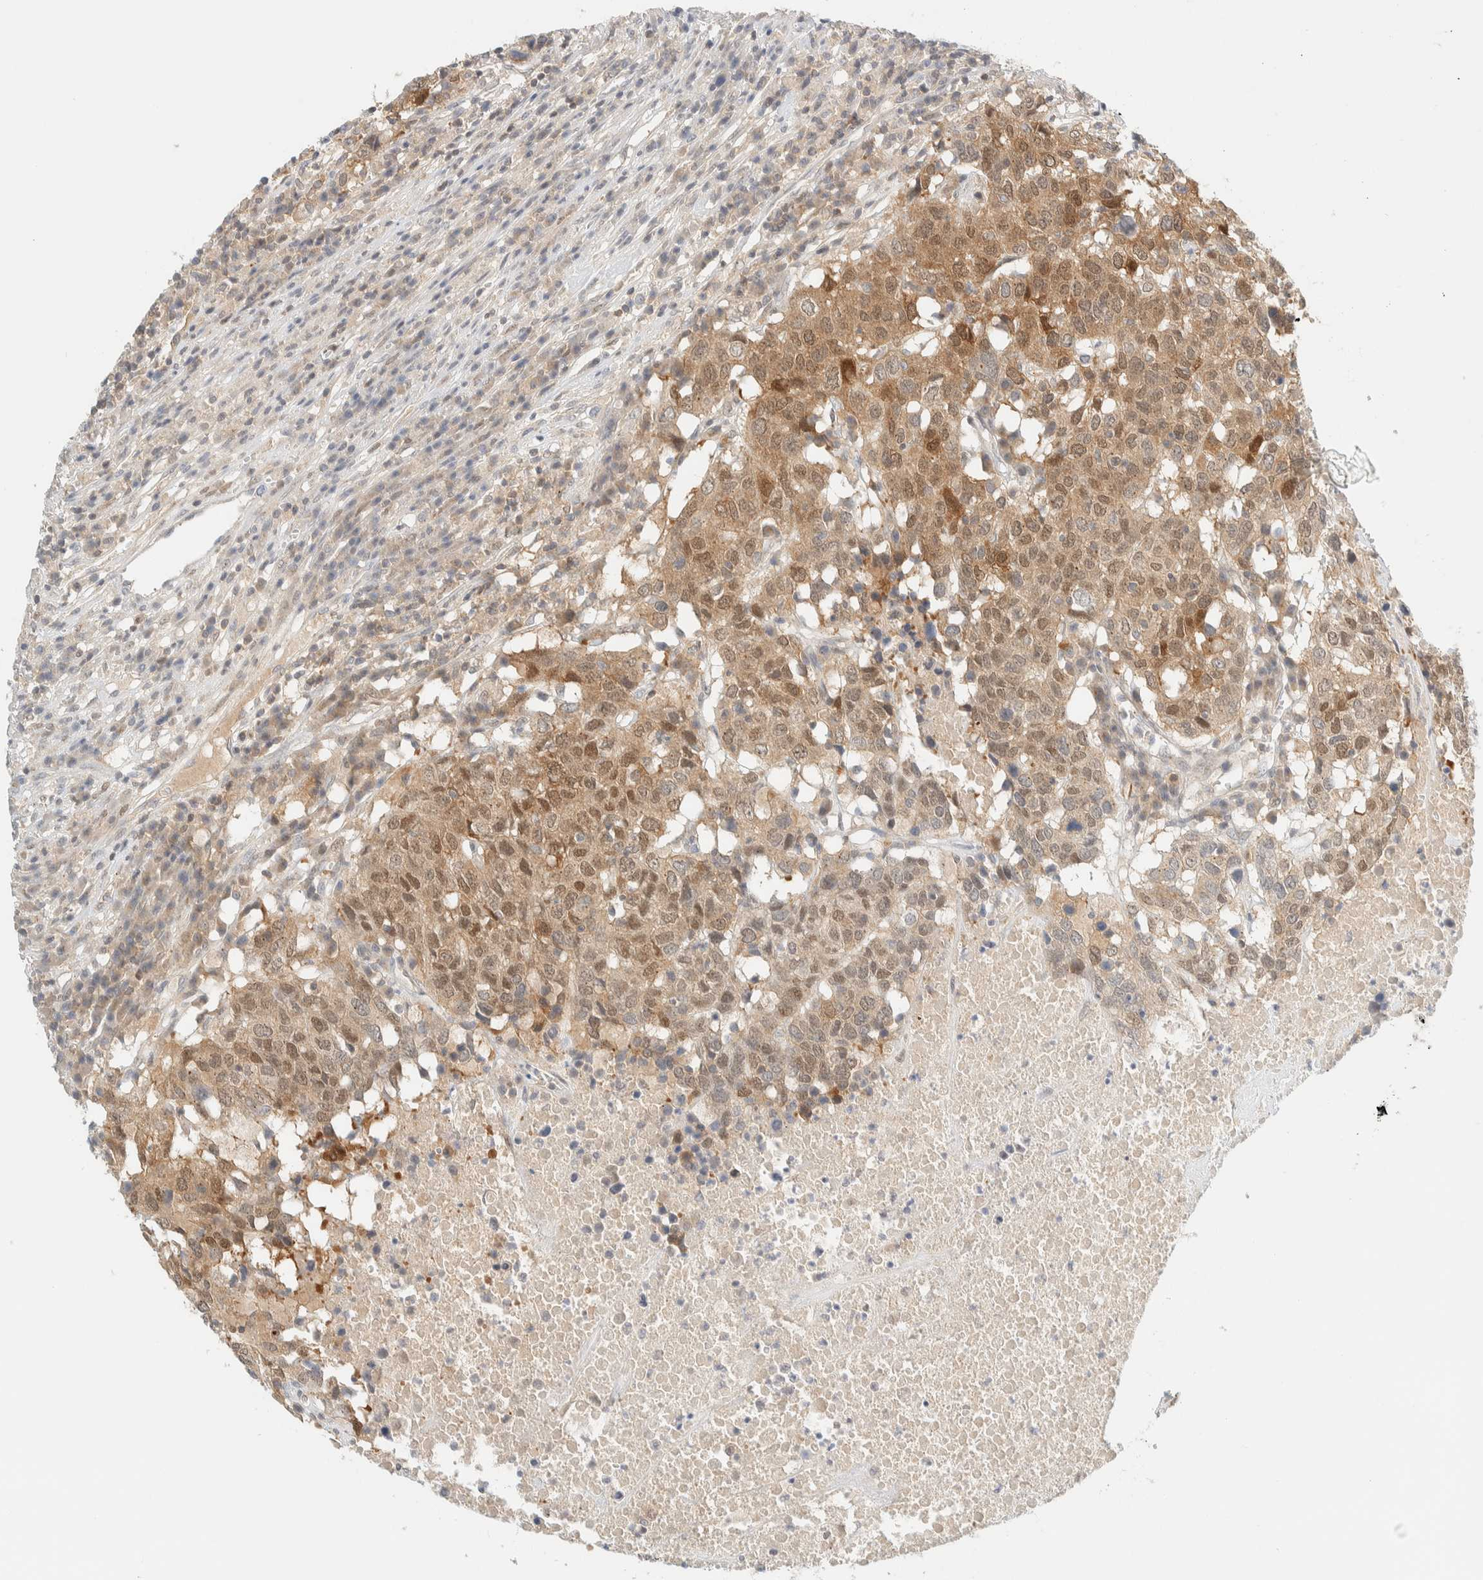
{"staining": {"intensity": "moderate", "quantity": ">75%", "location": "cytoplasmic/membranous,nuclear"}, "tissue": "head and neck cancer", "cell_type": "Tumor cells", "image_type": "cancer", "snomed": [{"axis": "morphology", "description": "Squamous cell carcinoma, NOS"}, {"axis": "topography", "description": "Head-Neck"}], "caption": "Immunohistochemistry (DAB) staining of human squamous cell carcinoma (head and neck) exhibits moderate cytoplasmic/membranous and nuclear protein expression in approximately >75% of tumor cells. The protein of interest is stained brown, and the nuclei are stained in blue (DAB IHC with brightfield microscopy, high magnification).", "gene": "PCYT2", "patient": {"sex": "male", "age": 66}}